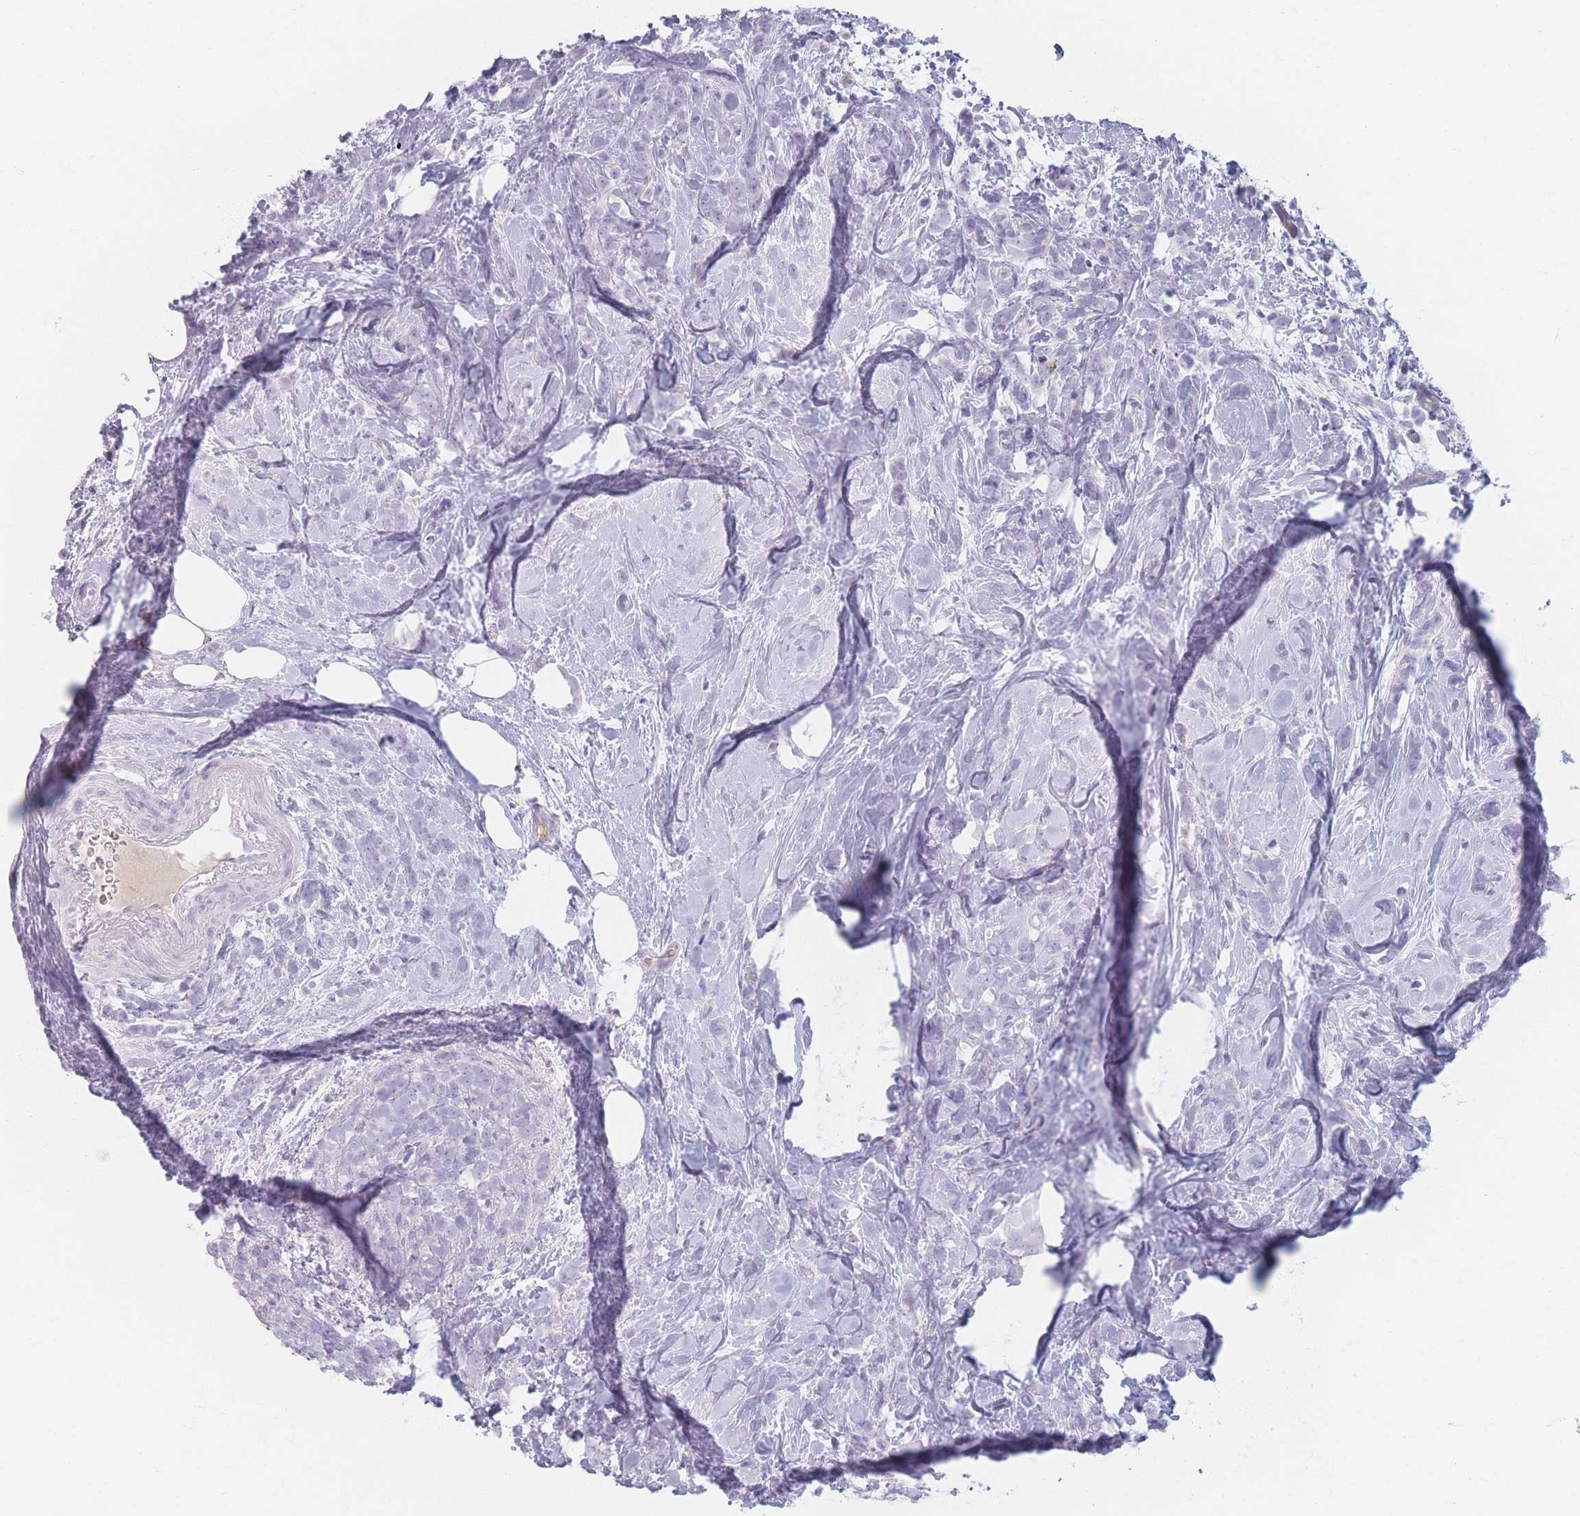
{"staining": {"intensity": "negative", "quantity": "none", "location": "none"}, "tissue": "breast cancer", "cell_type": "Tumor cells", "image_type": "cancer", "snomed": [{"axis": "morphology", "description": "Lobular carcinoma"}, {"axis": "topography", "description": "Breast"}], "caption": "This is an IHC photomicrograph of breast lobular carcinoma. There is no staining in tumor cells.", "gene": "PIGM", "patient": {"sex": "female", "age": 58}}